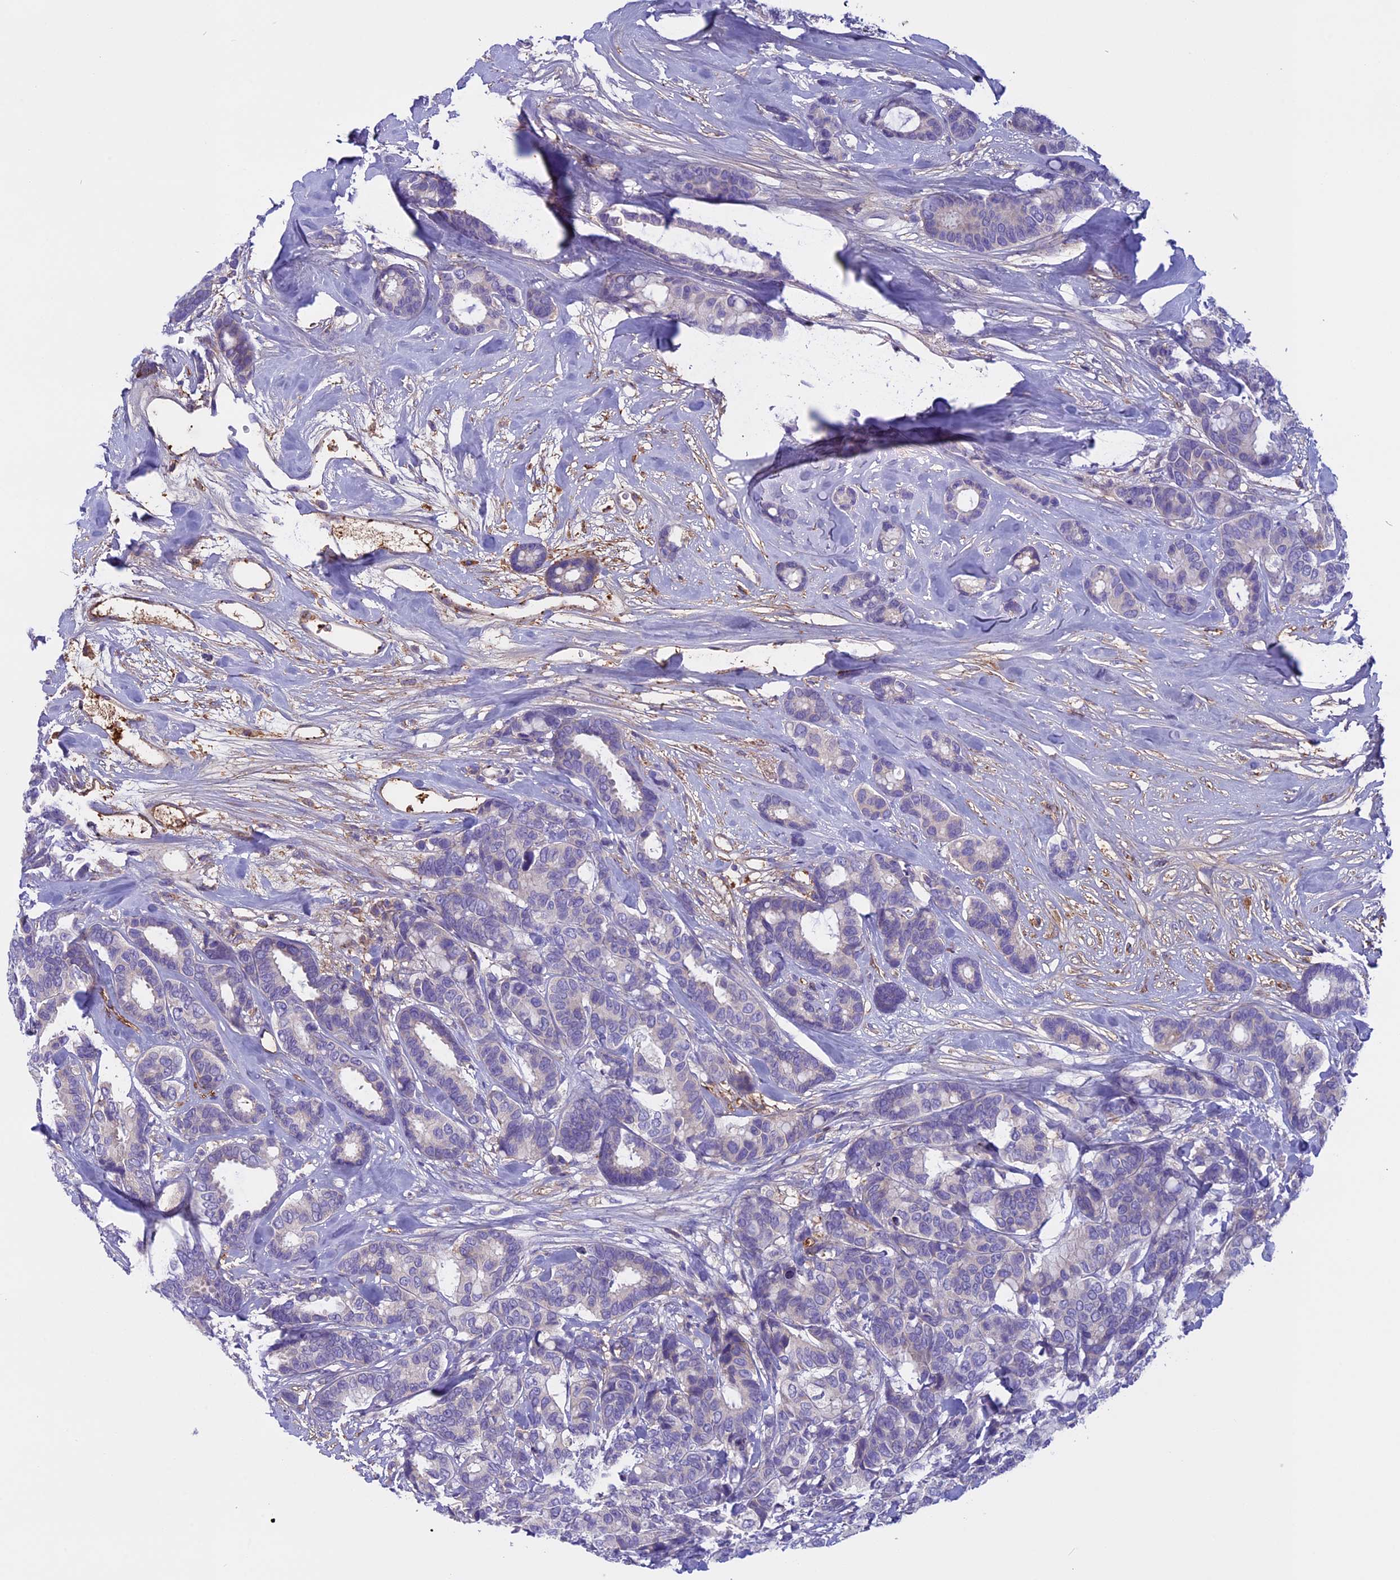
{"staining": {"intensity": "negative", "quantity": "none", "location": "none"}, "tissue": "breast cancer", "cell_type": "Tumor cells", "image_type": "cancer", "snomed": [{"axis": "morphology", "description": "Duct carcinoma"}, {"axis": "topography", "description": "Breast"}], "caption": "Tumor cells show no significant expression in breast infiltrating ductal carcinoma.", "gene": "DCTN5", "patient": {"sex": "female", "age": 87}}